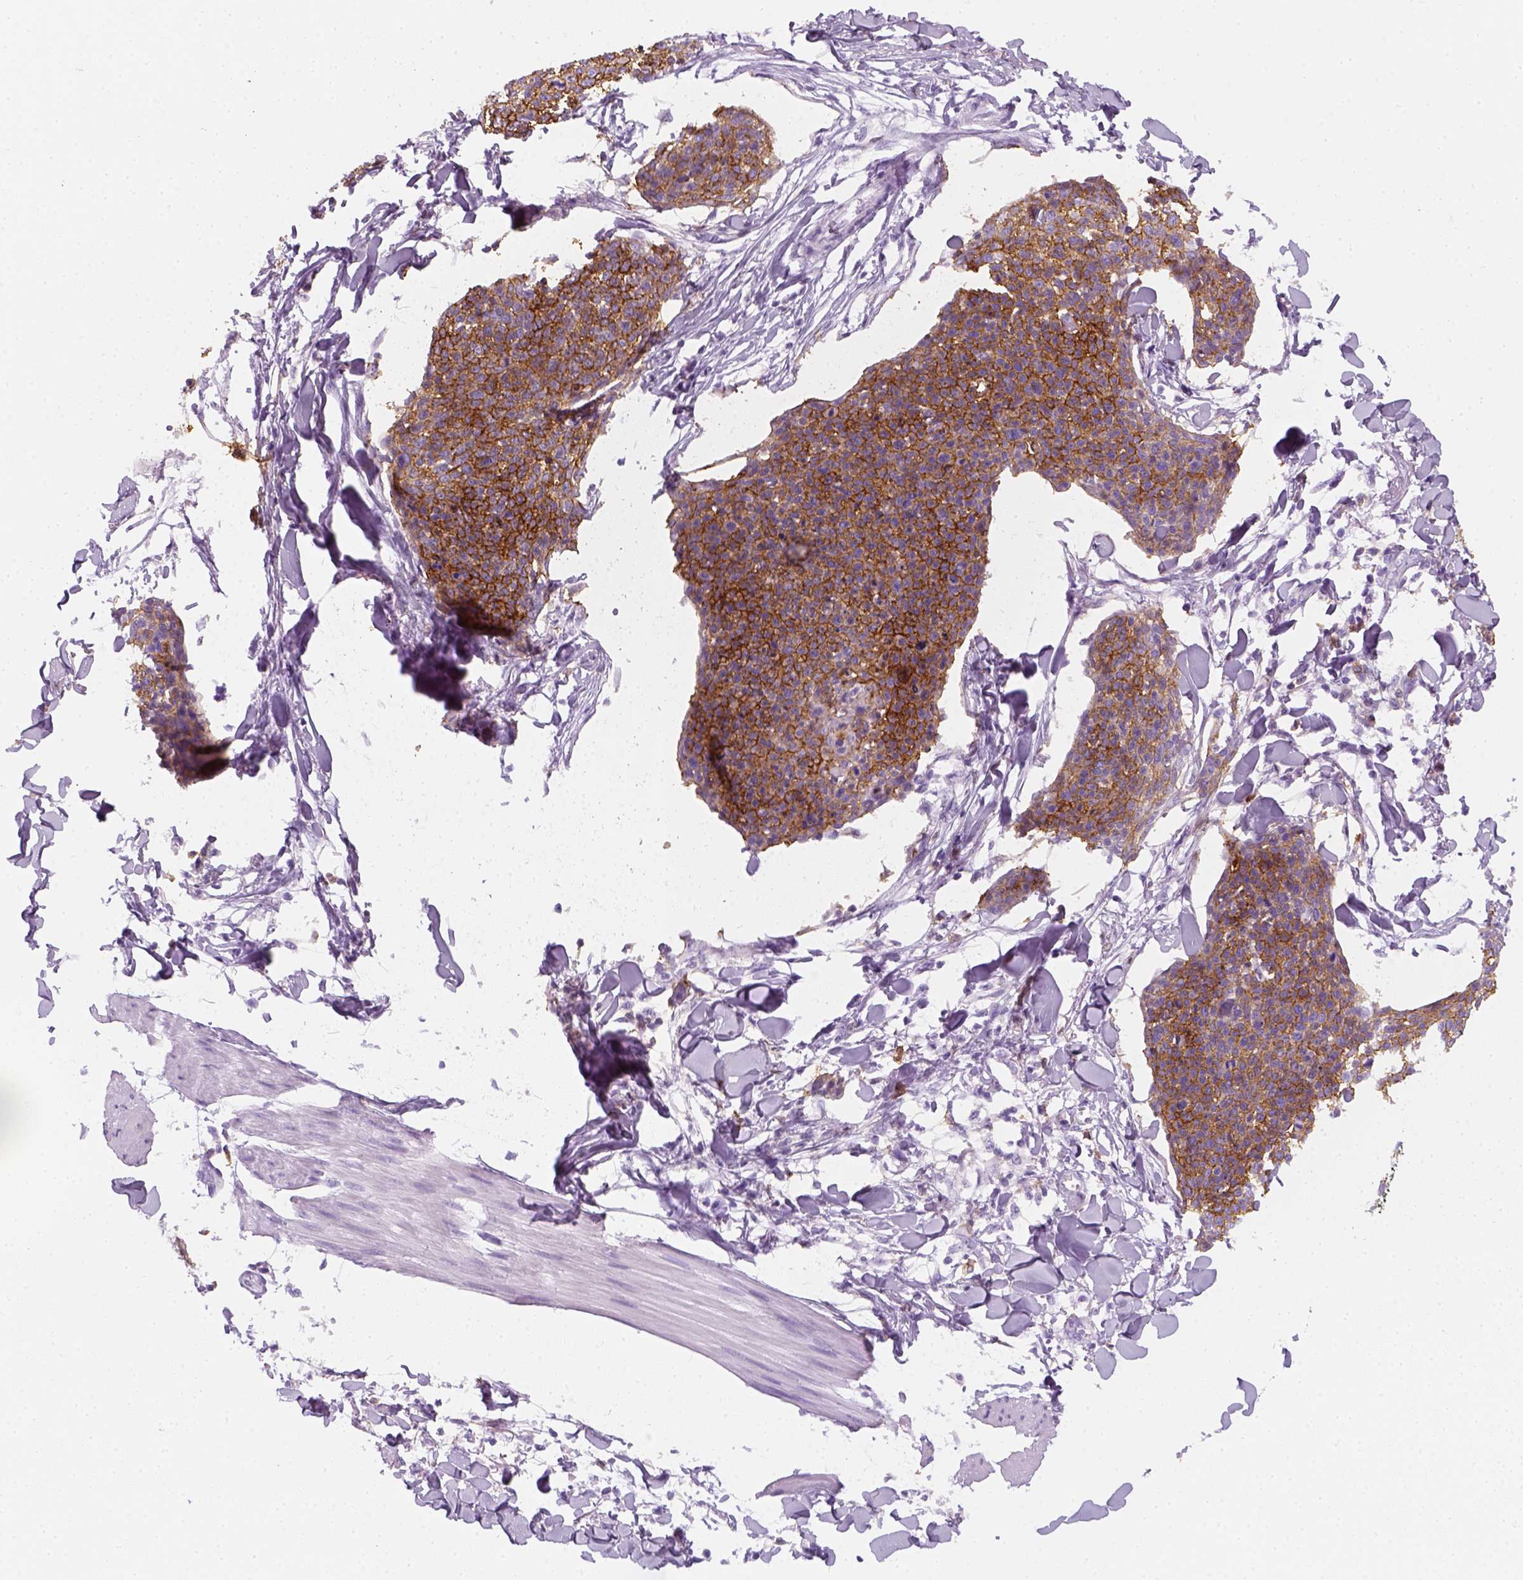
{"staining": {"intensity": "strong", "quantity": ">75%", "location": "cytoplasmic/membranous"}, "tissue": "skin cancer", "cell_type": "Tumor cells", "image_type": "cancer", "snomed": [{"axis": "morphology", "description": "Squamous cell carcinoma, NOS"}, {"axis": "topography", "description": "Skin"}, {"axis": "topography", "description": "Vulva"}], "caption": "Skin squamous cell carcinoma was stained to show a protein in brown. There is high levels of strong cytoplasmic/membranous expression in about >75% of tumor cells.", "gene": "AQP3", "patient": {"sex": "female", "age": 75}}